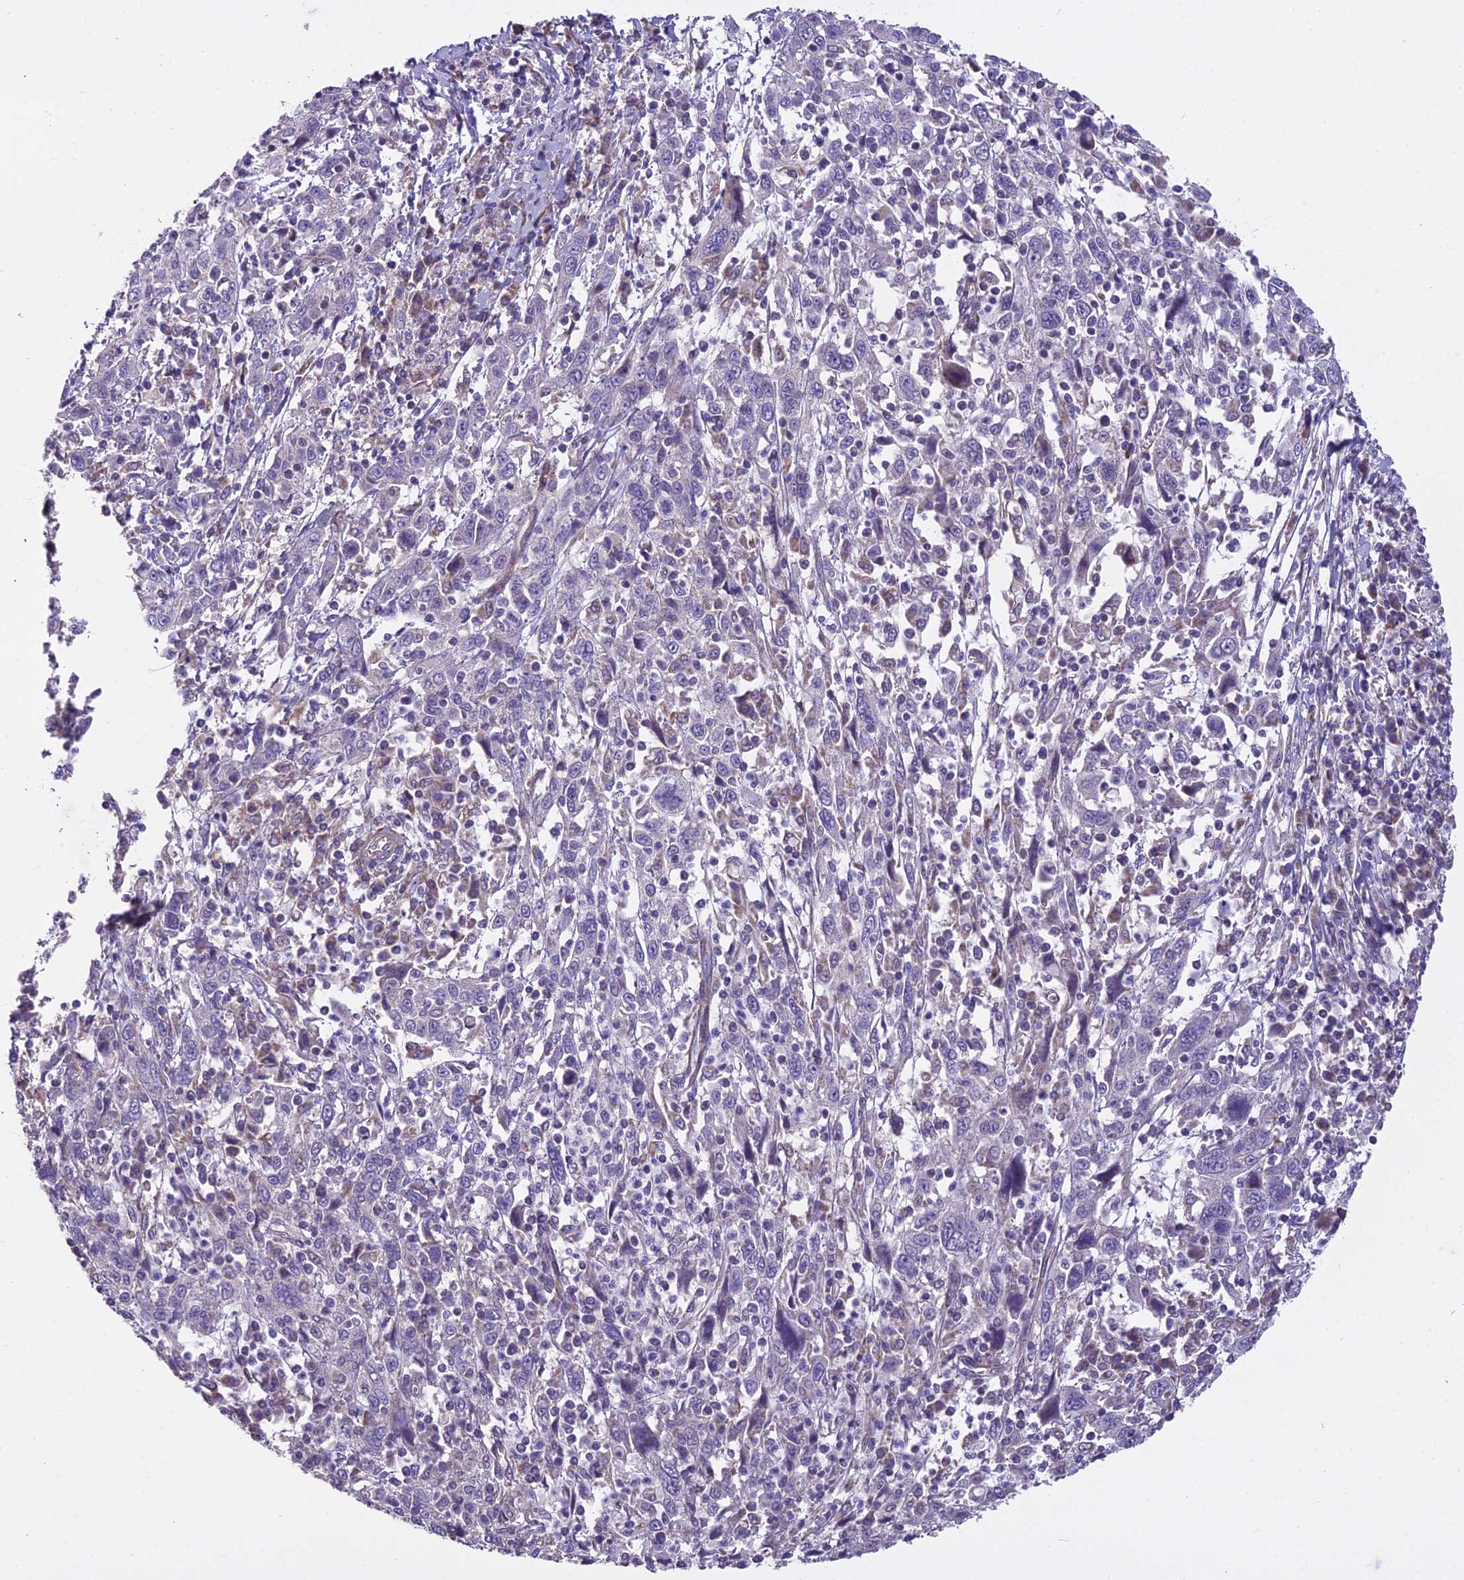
{"staining": {"intensity": "negative", "quantity": "none", "location": "none"}, "tissue": "cervical cancer", "cell_type": "Tumor cells", "image_type": "cancer", "snomed": [{"axis": "morphology", "description": "Squamous cell carcinoma, NOS"}, {"axis": "topography", "description": "Cervix"}], "caption": "Immunohistochemical staining of cervical cancer reveals no significant expression in tumor cells. (IHC, brightfield microscopy, high magnification).", "gene": "DUS2", "patient": {"sex": "female", "age": 46}}